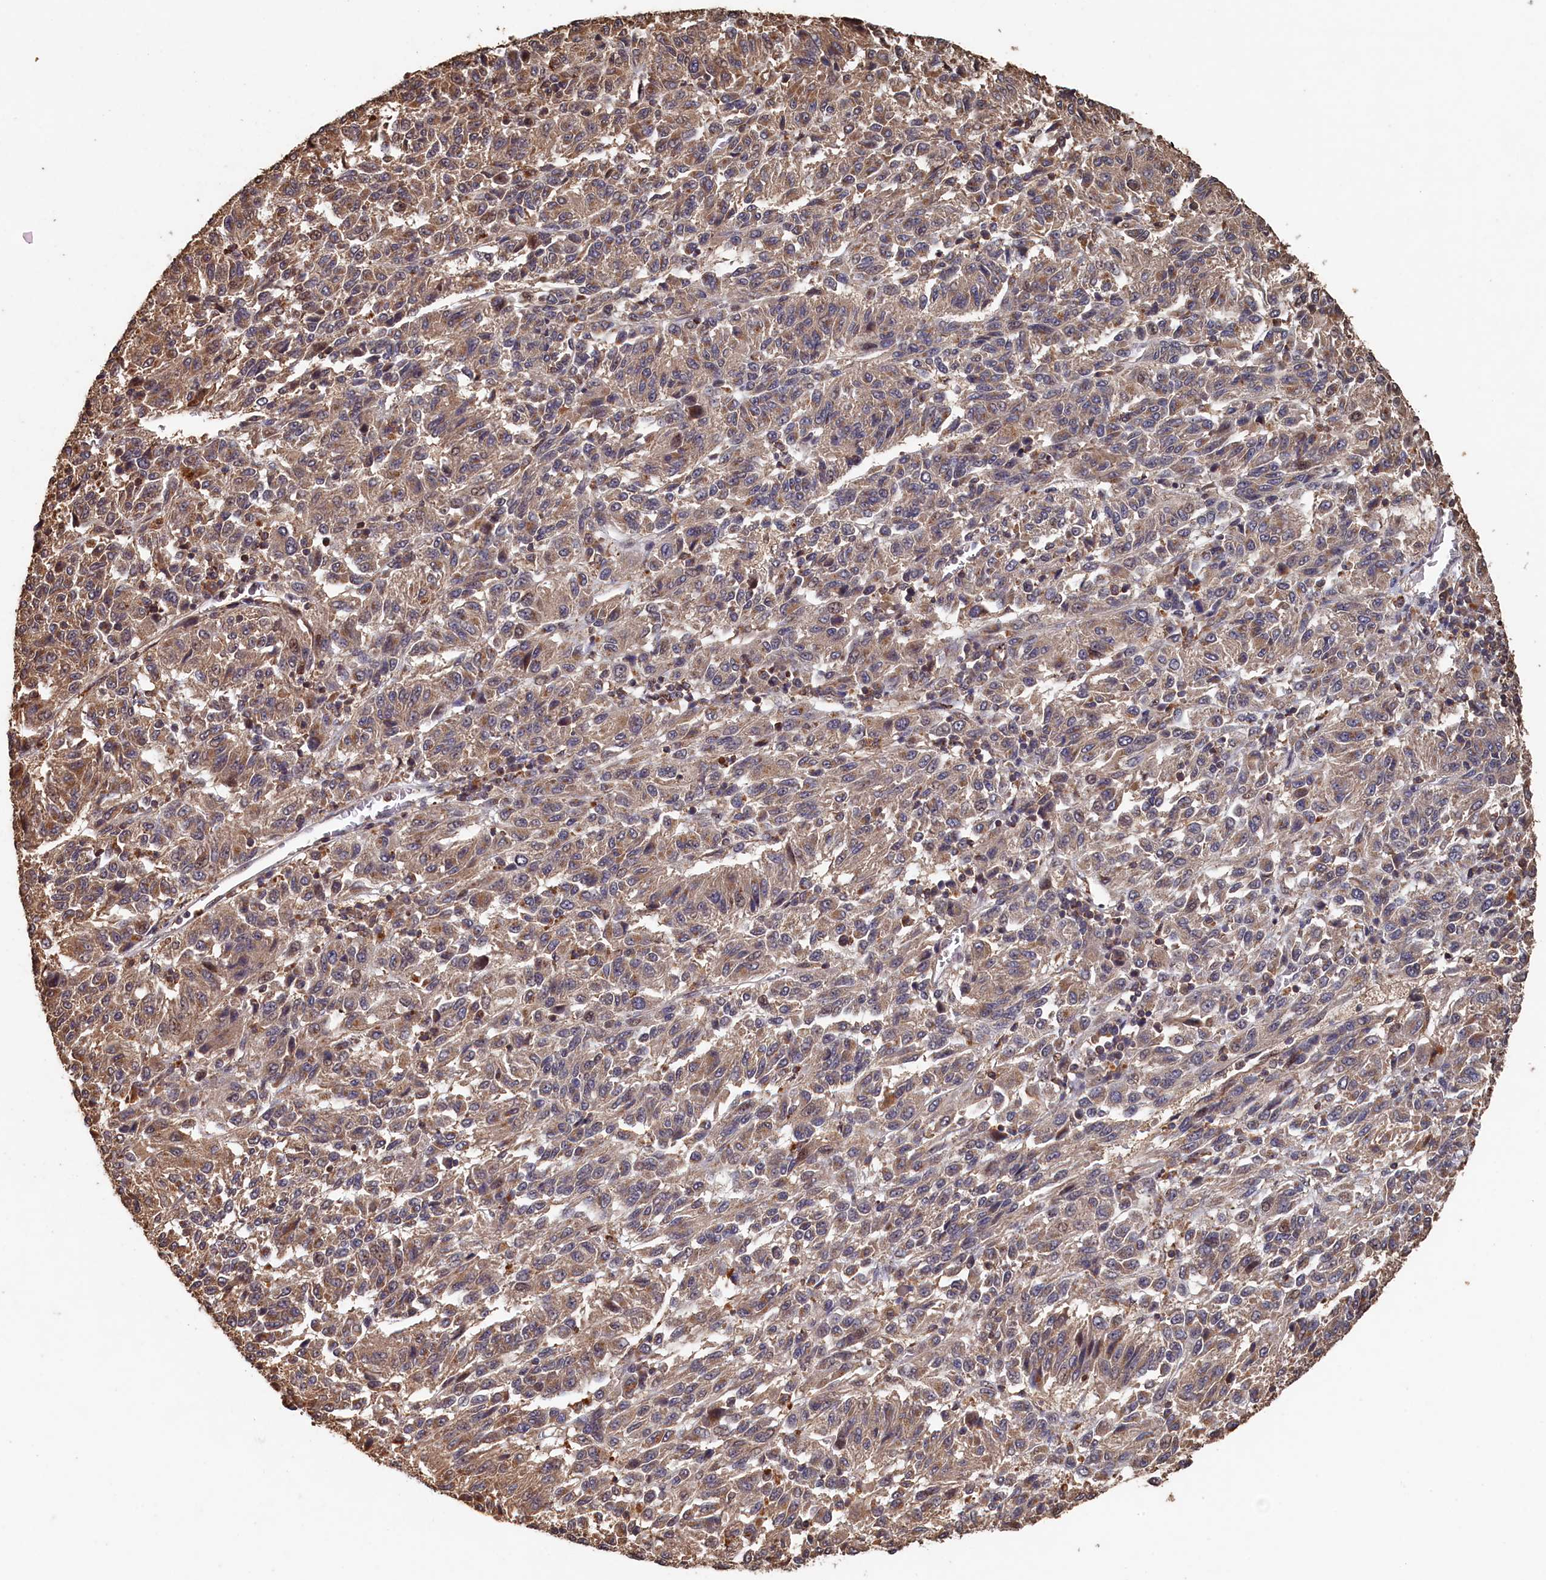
{"staining": {"intensity": "weak", "quantity": ">75%", "location": "cytoplasmic/membranous"}, "tissue": "melanoma", "cell_type": "Tumor cells", "image_type": "cancer", "snomed": [{"axis": "morphology", "description": "Malignant melanoma, Metastatic site"}, {"axis": "topography", "description": "Lung"}], "caption": "Protein expression analysis of melanoma demonstrates weak cytoplasmic/membranous positivity in approximately >75% of tumor cells. The staining is performed using DAB (3,3'-diaminobenzidine) brown chromogen to label protein expression. The nuclei are counter-stained blue using hematoxylin.", "gene": "PIGN", "patient": {"sex": "male", "age": 64}}